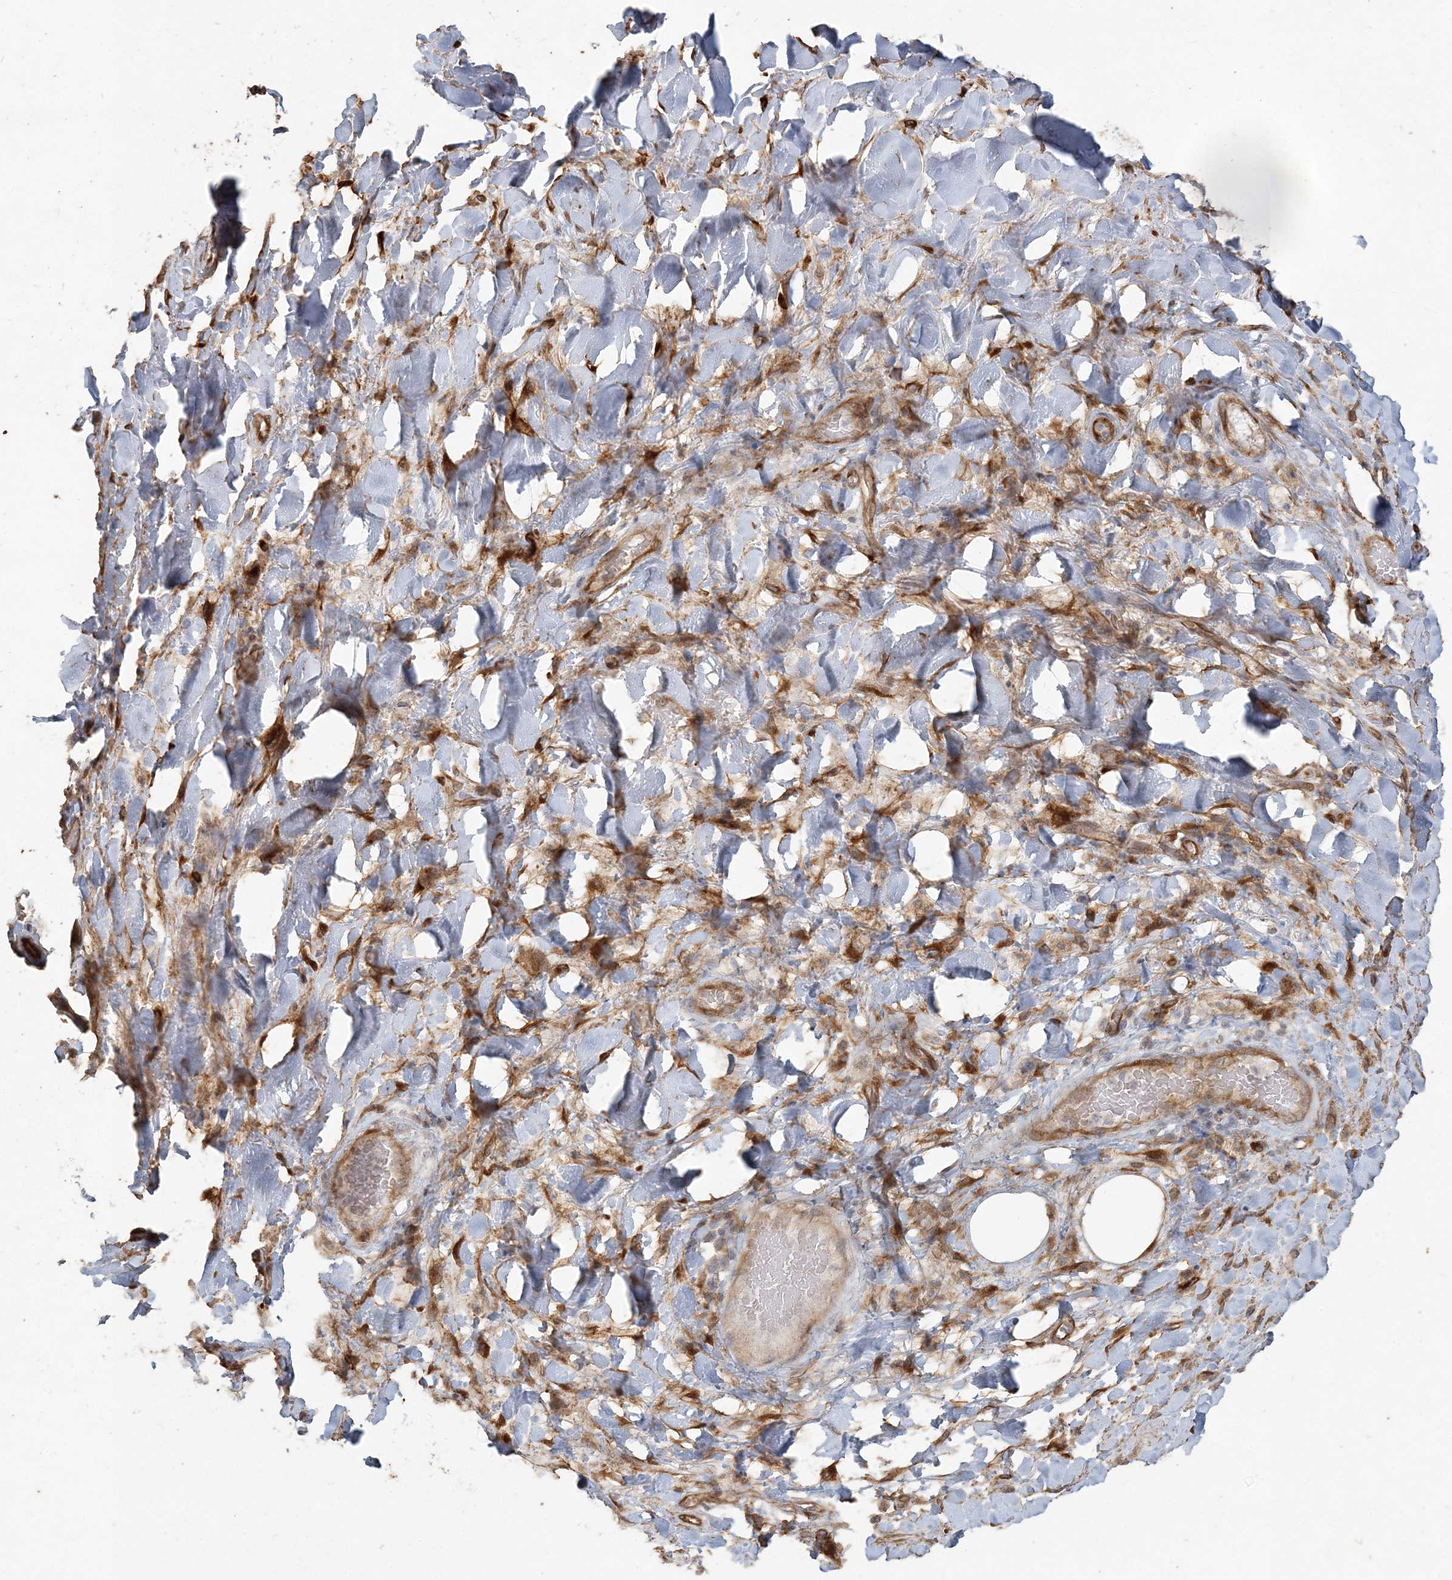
{"staining": {"intensity": "moderate", "quantity": ">75%", "location": "cytoplasmic/membranous"}, "tissue": "adipose tissue", "cell_type": "Adipocytes", "image_type": "normal", "snomed": [{"axis": "morphology", "description": "Normal tissue, NOS"}, {"axis": "morphology", "description": "Squamous cell carcinoma, NOS"}, {"axis": "topography", "description": "Lymph node"}, {"axis": "topography", "description": "Bronchus"}, {"axis": "topography", "description": "Lung"}], "caption": "Normal adipose tissue was stained to show a protein in brown. There is medium levels of moderate cytoplasmic/membranous staining in approximately >75% of adipocytes.", "gene": "RNF145", "patient": {"sex": "male", "age": 66}}